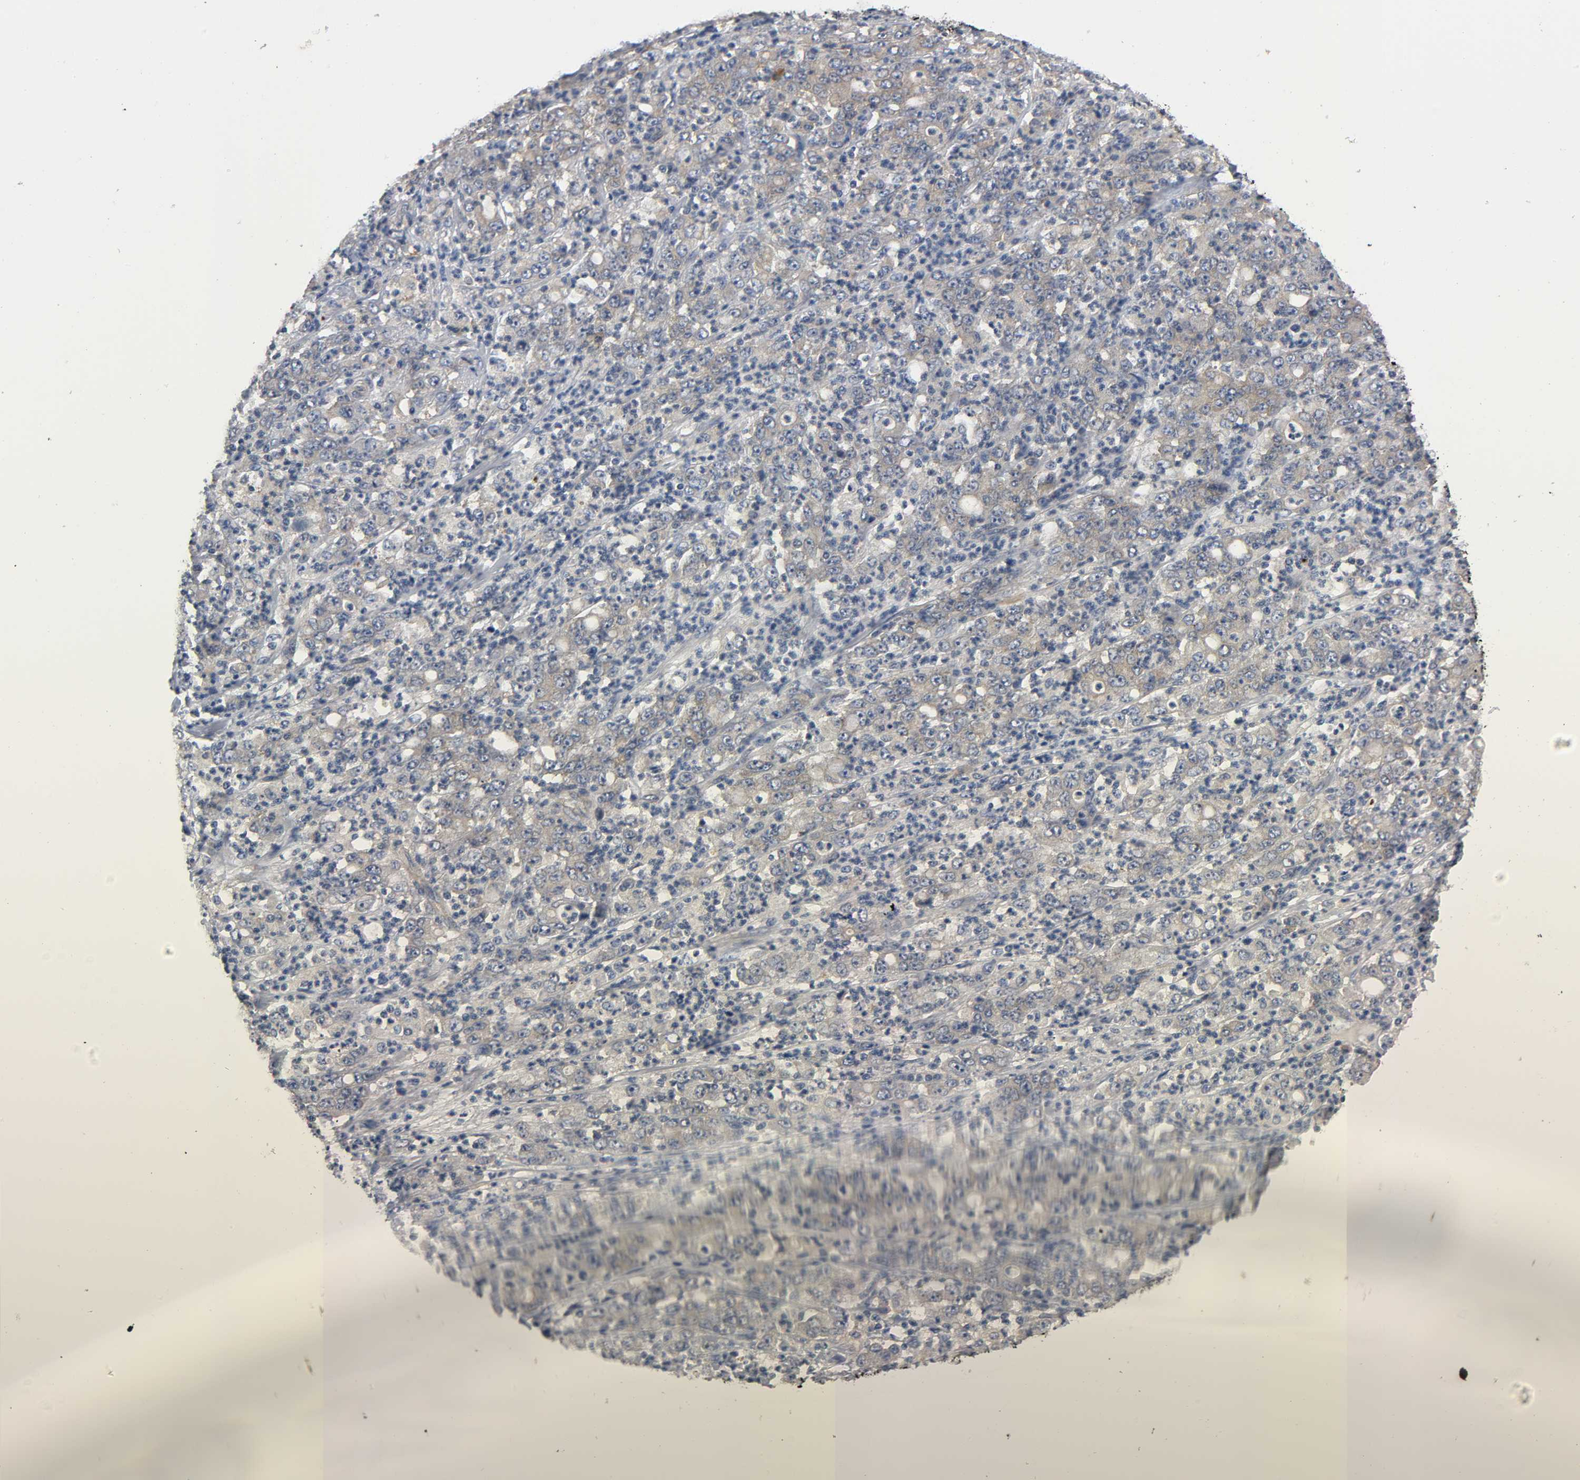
{"staining": {"intensity": "weak", "quantity": ">75%", "location": "cytoplasmic/membranous"}, "tissue": "stomach cancer", "cell_type": "Tumor cells", "image_type": "cancer", "snomed": [{"axis": "morphology", "description": "Adenocarcinoma, NOS"}, {"axis": "topography", "description": "Stomach, lower"}], "caption": "Protein expression analysis of stomach adenocarcinoma shows weak cytoplasmic/membranous staining in approximately >75% of tumor cells. Nuclei are stained in blue.", "gene": "HDAC6", "patient": {"sex": "female", "age": 71}}